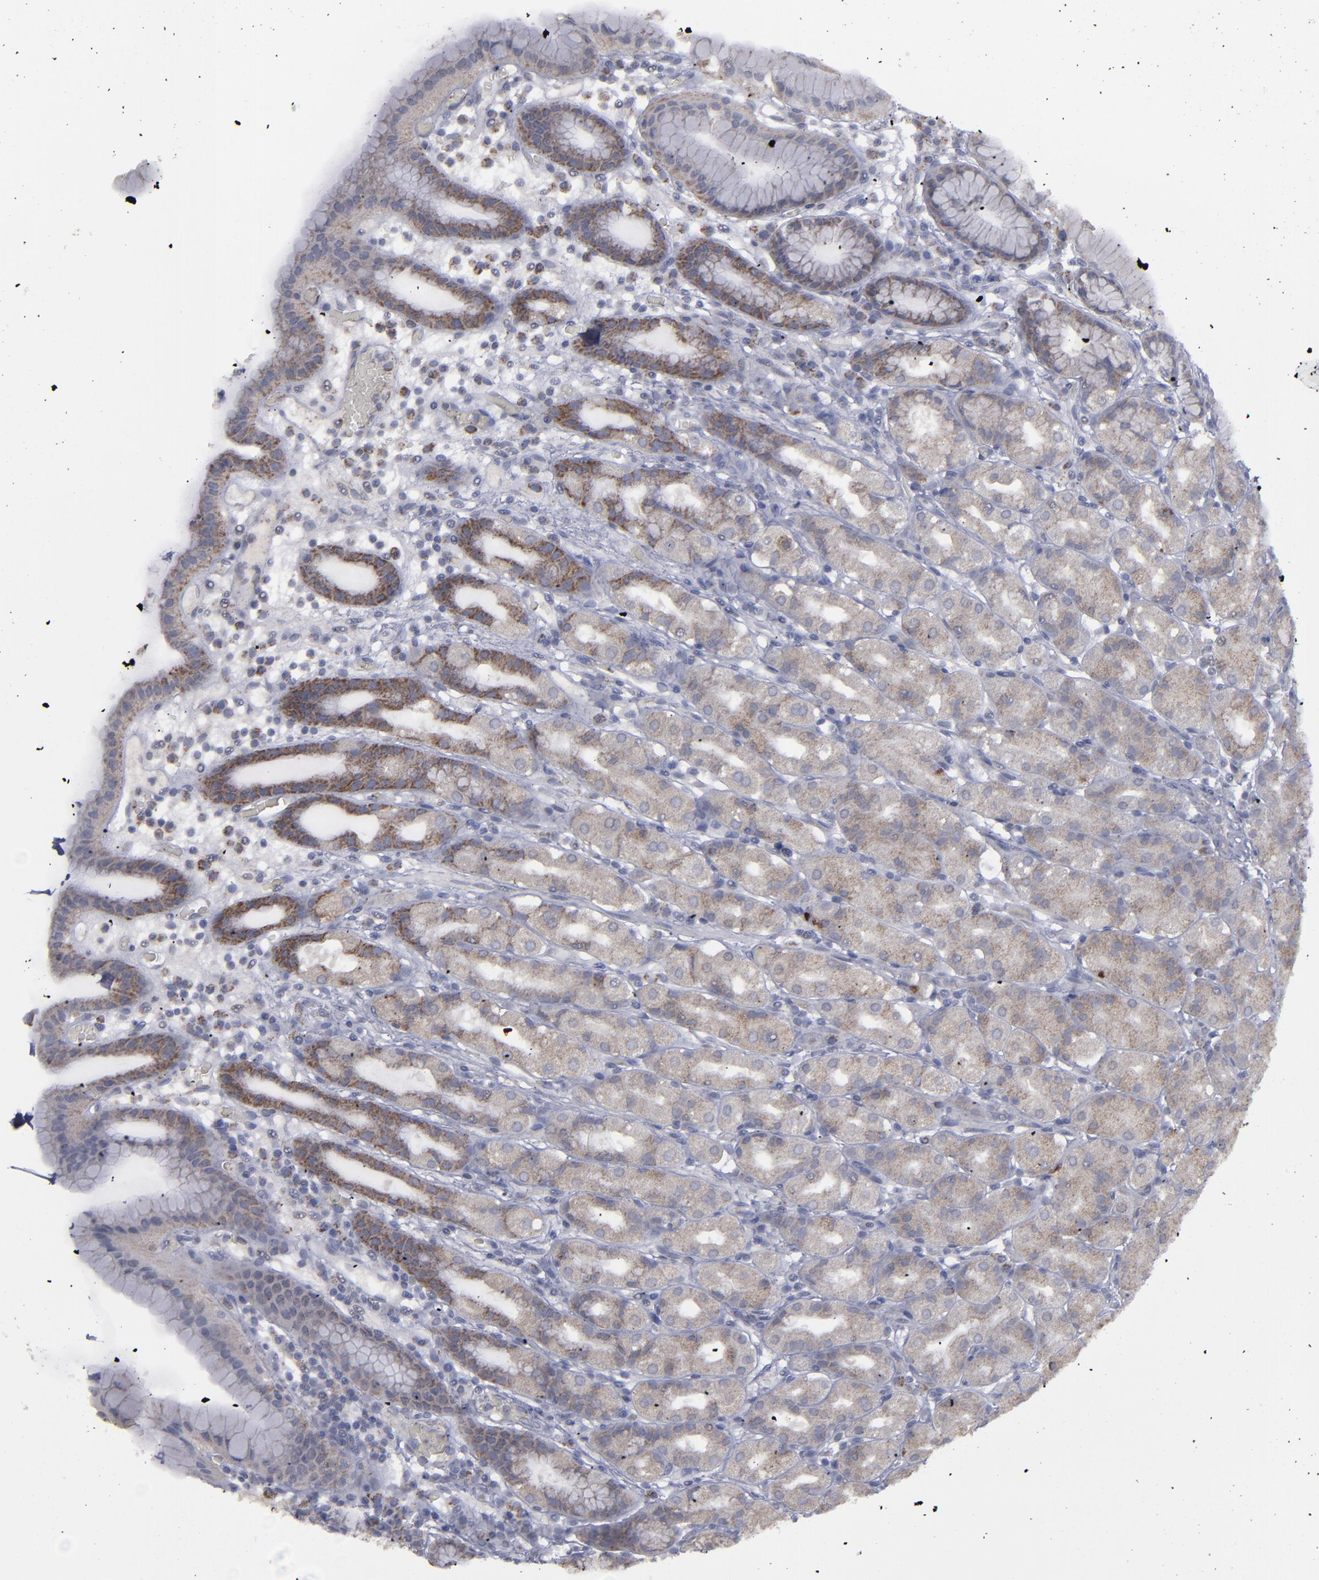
{"staining": {"intensity": "moderate", "quantity": ">75%", "location": "cytoplasmic/membranous"}, "tissue": "stomach", "cell_type": "Glandular cells", "image_type": "normal", "snomed": [{"axis": "morphology", "description": "Normal tissue, NOS"}, {"axis": "topography", "description": "Stomach, upper"}], "caption": "The immunohistochemical stain labels moderate cytoplasmic/membranous expression in glandular cells of normal stomach.", "gene": "MYOM2", "patient": {"sex": "male", "age": 68}}